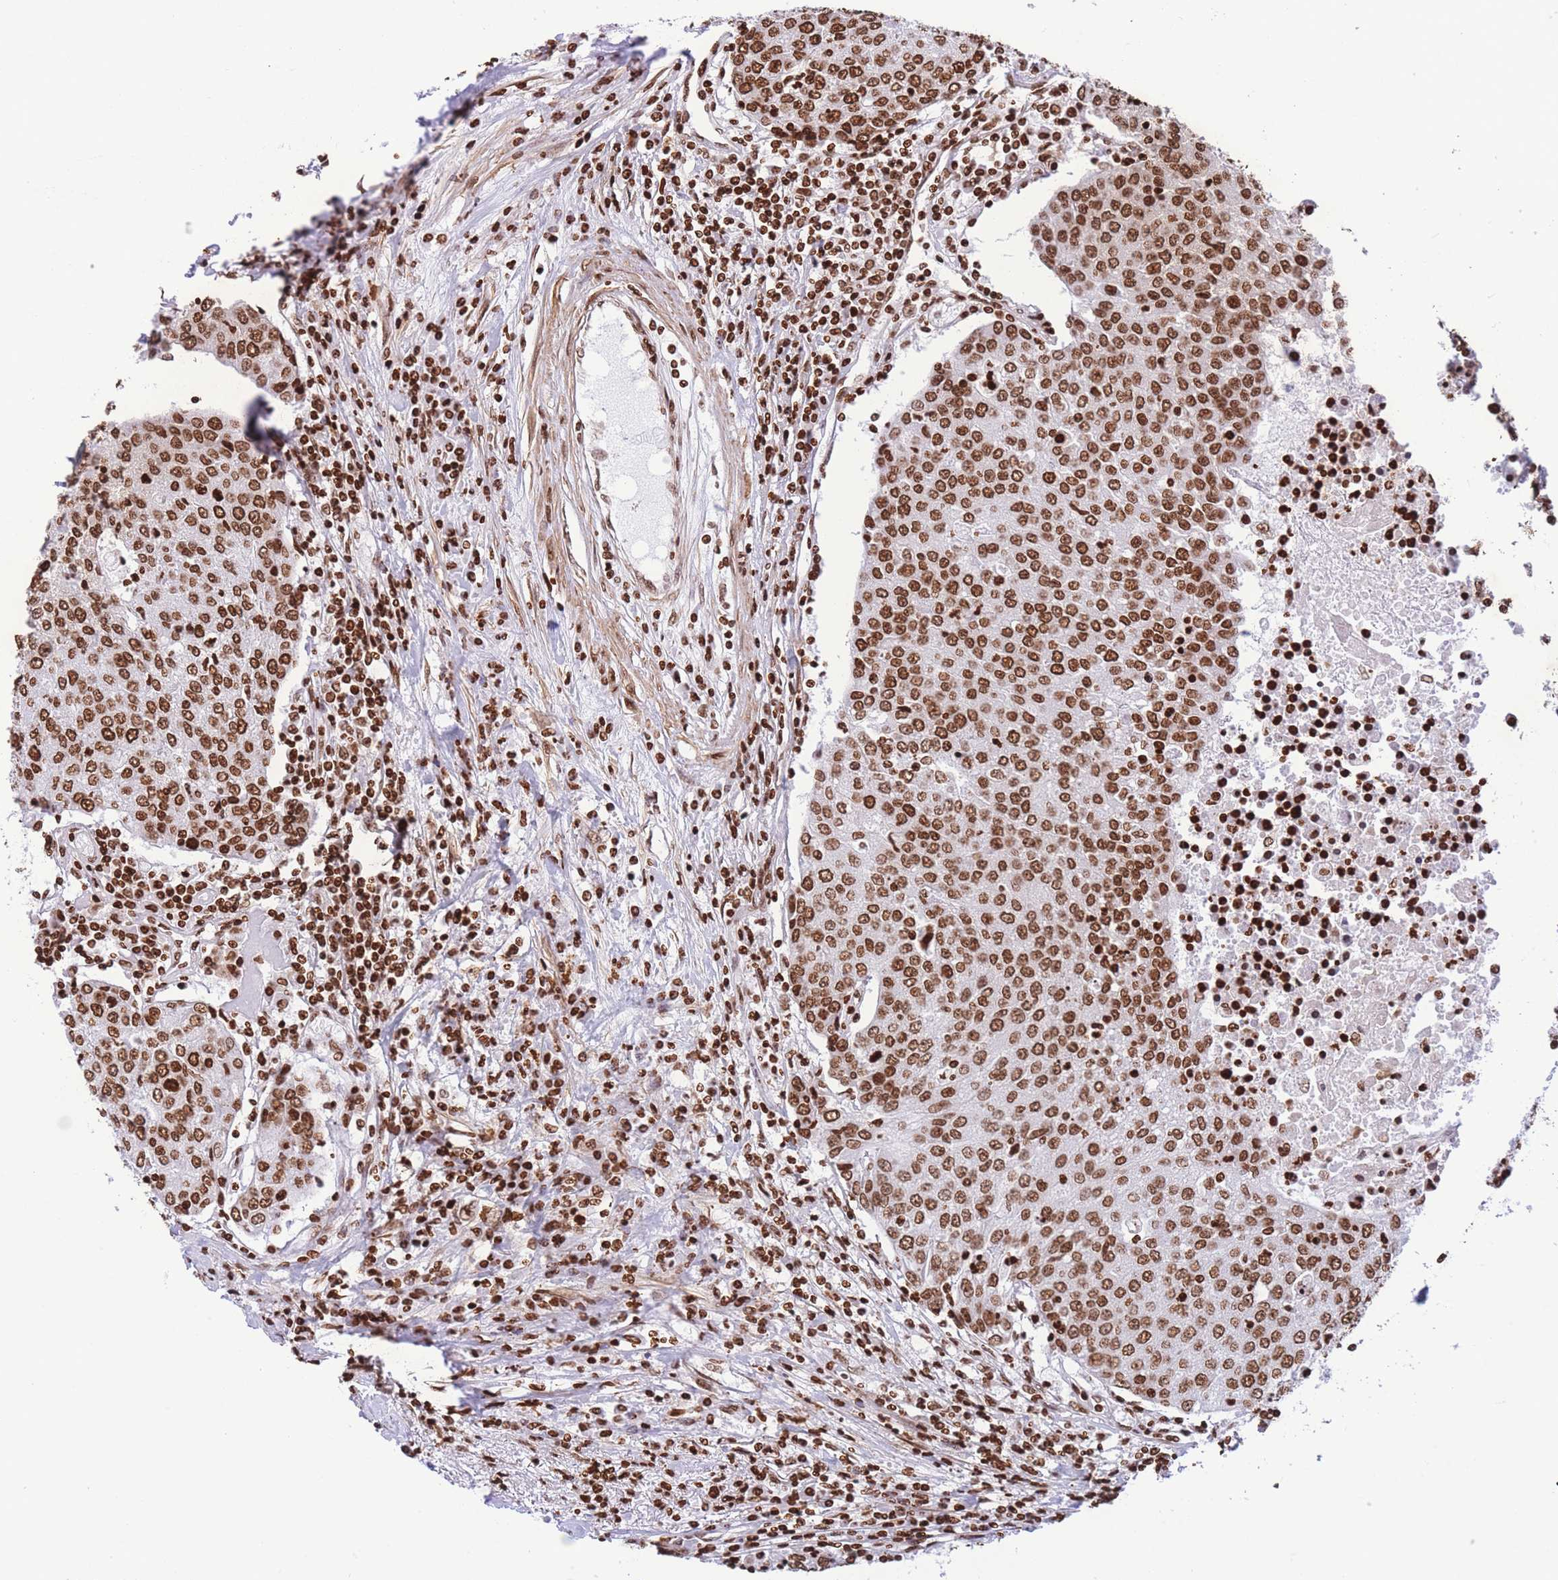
{"staining": {"intensity": "strong", "quantity": ">75%", "location": "nuclear"}, "tissue": "urothelial cancer", "cell_type": "Tumor cells", "image_type": "cancer", "snomed": [{"axis": "morphology", "description": "Urothelial carcinoma, High grade"}, {"axis": "topography", "description": "Urinary bladder"}], "caption": "Tumor cells display high levels of strong nuclear expression in about >75% of cells in human urothelial cancer. Nuclei are stained in blue.", "gene": "H2BC11", "patient": {"sex": "female", "age": 85}}